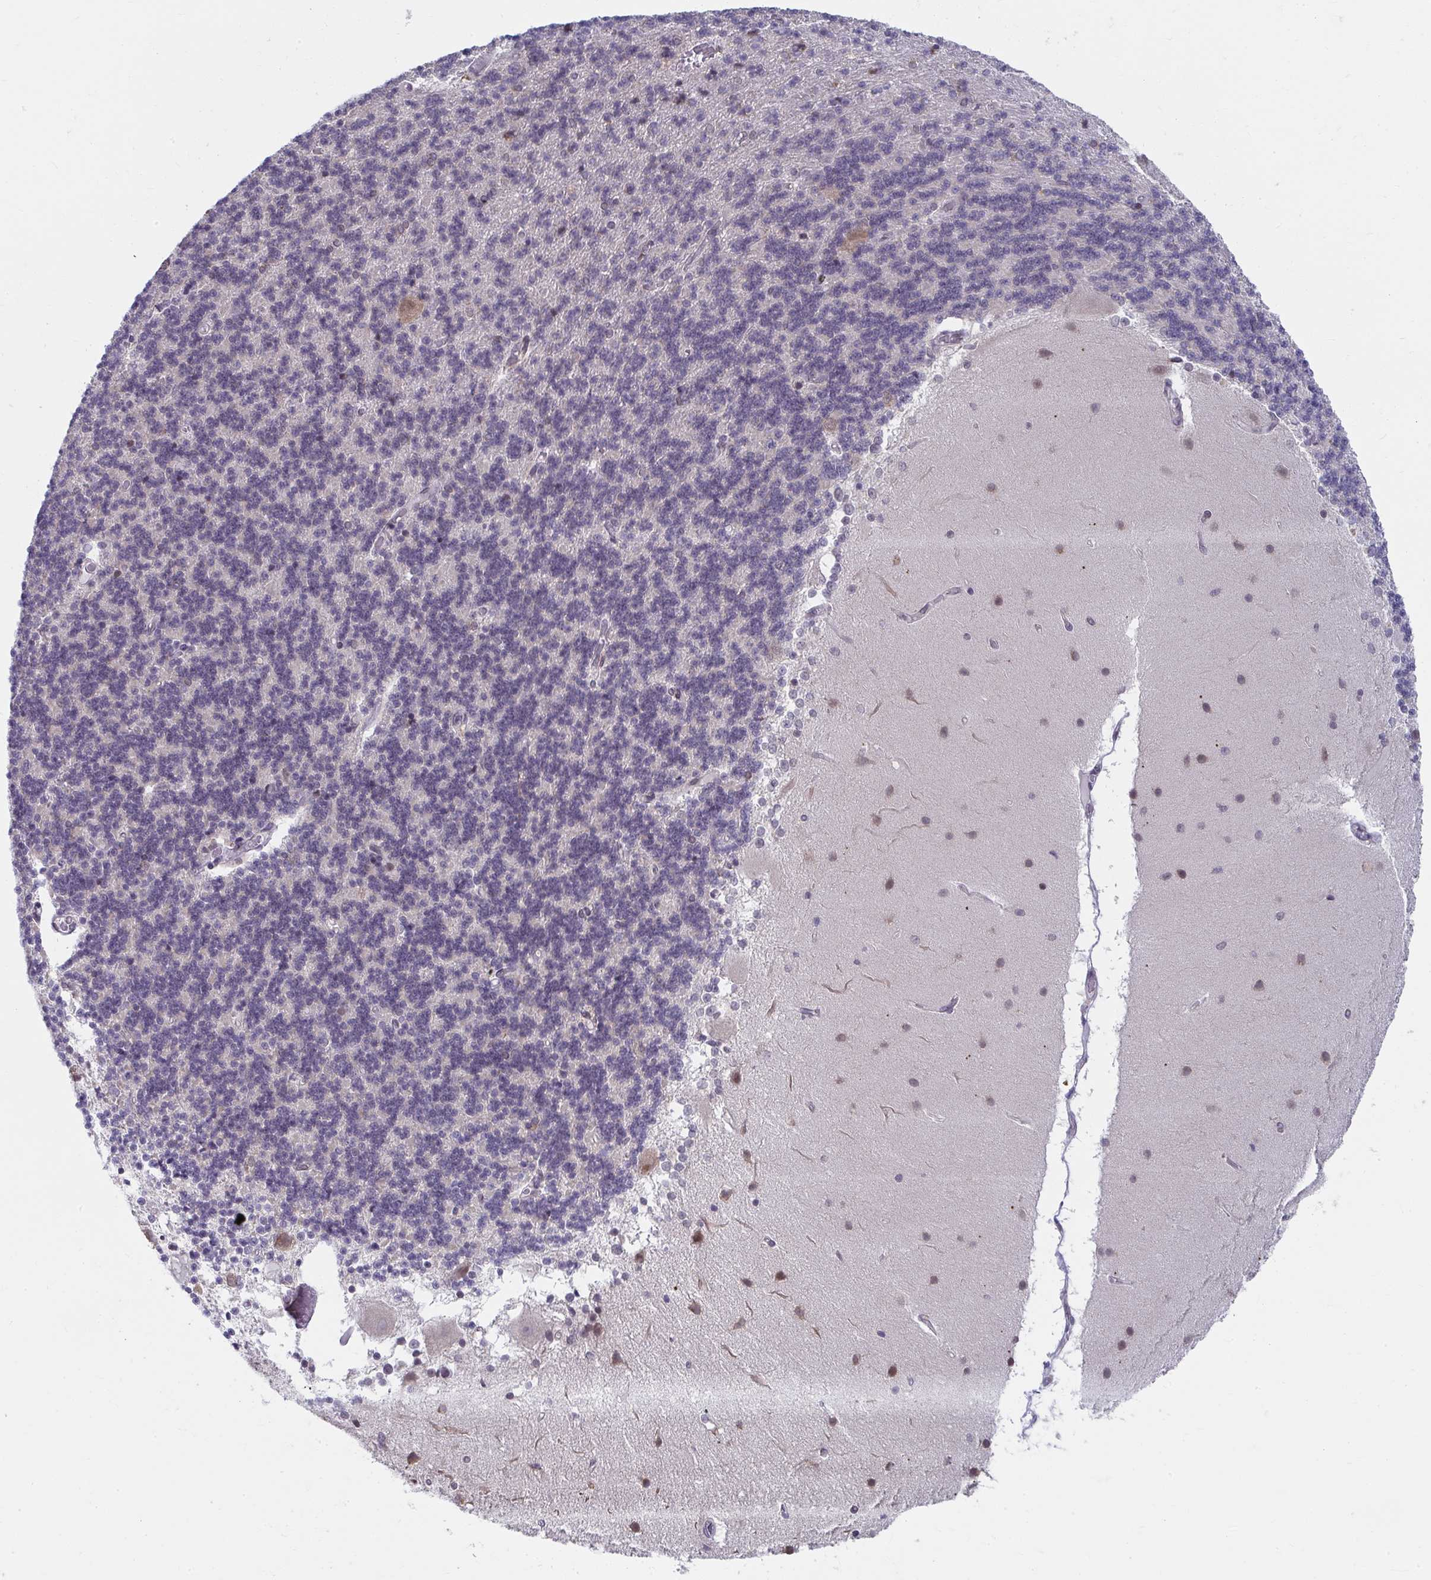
{"staining": {"intensity": "negative", "quantity": "none", "location": "none"}, "tissue": "cerebellum", "cell_type": "Cells in granular layer", "image_type": "normal", "snomed": [{"axis": "morphology", "description": "Normal tissue, NOS"}, {"axis": "topography", "description": "Cerebellum"}], "caption": "Immunohistochemistry (IHC) of normal human cerebellum exhibits no positivity in cells in granular layer. (DAB (3,3'-diaminobenzidine) immunohistochemistry (IHC) with hematoxylin counter stain).", "gene": "NMNAT1", "patient": {"sex": "female", "age": 54}}